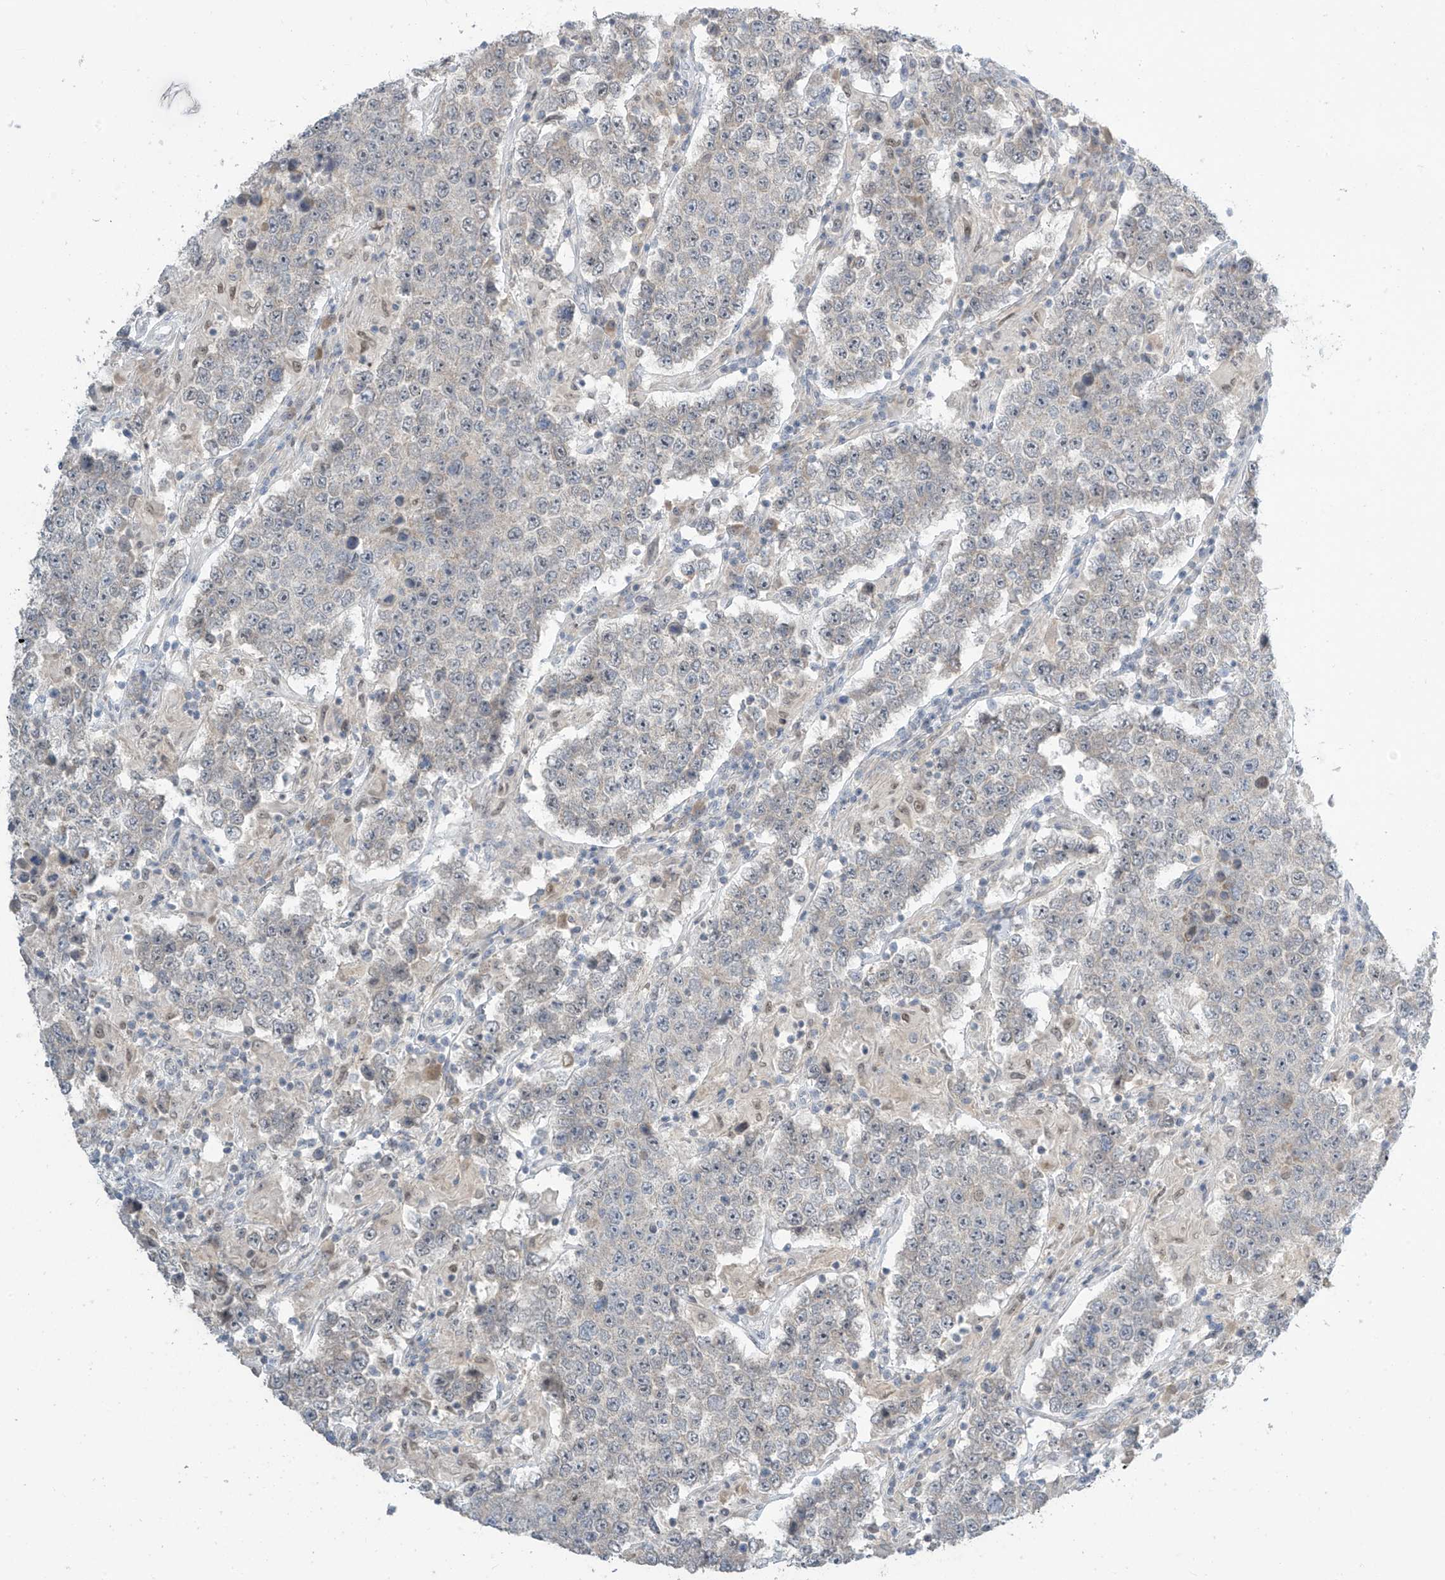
{"staining": {"intensity": "negative", "quantity": "none", "location": "none"}, "tissue": "testis cancer", "cell_type": "Tumor cells", "image_type": "cancer", "snomed": [{"axis": "morphology", "description": "Normal tissue, NOS"}, {"axis": "morphology", "description": "Urothelial carcinoma, High grade"}, {"axis": "morphology", "description": "Seminoma, NOS"}, {"axis": "morphology", "description": "Carcinoma, Embryonal, NOS"}, {"axis": "topography", "description": "Urinary bladder"}, {"axis": "topography", "description": "Testis"}], "caption": "High magnification brightfield microscopy of testis cancer (seminoma) stained with DAB (3,3'-diaminobenzidine) (brown) and counterstained with hematoxylin (blue): tumor cells show no significant staining.", "gene": "METAP1D", "patient": {"sex": "male", "age": 41}}